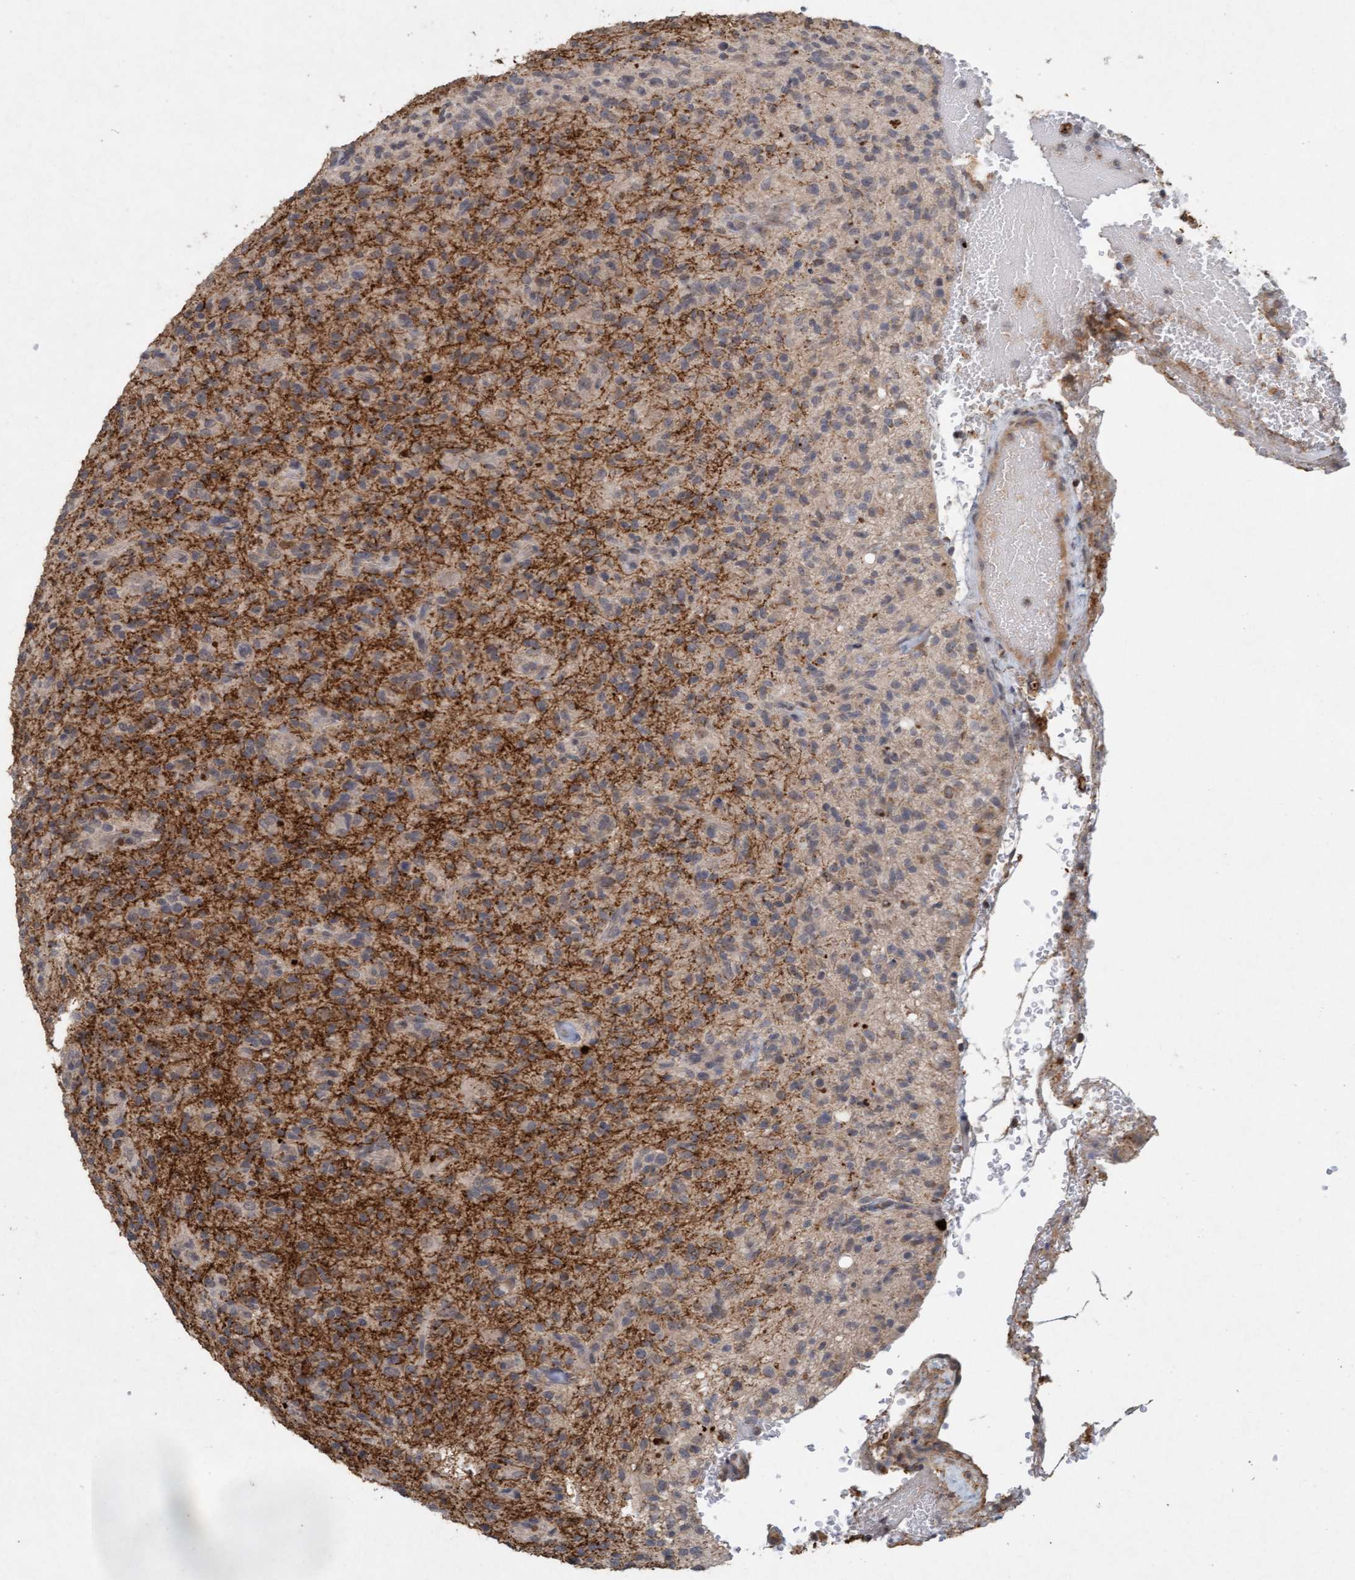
{"staining": {"intensity": "weak", "quantity": "25%-75%", "location": "cytoplasmic/membranous"}, "tissue": "glioma", "cell_type": "Tumor cells", "image_type": "cancer", "snomed": [{"axis": "morphology", "description": "Glioma, malignant, High grade"}, {"axis": "topography", "description": "Brain"}], "caption": "This histopathology image displays immunohistochemistry staining of glioma, with low weak cytoplasmic/membranous expression in approximately 25%-75% of tumor cells.", "gene": "VSIG8", "patient": {"sex": "male", "age": 71}}